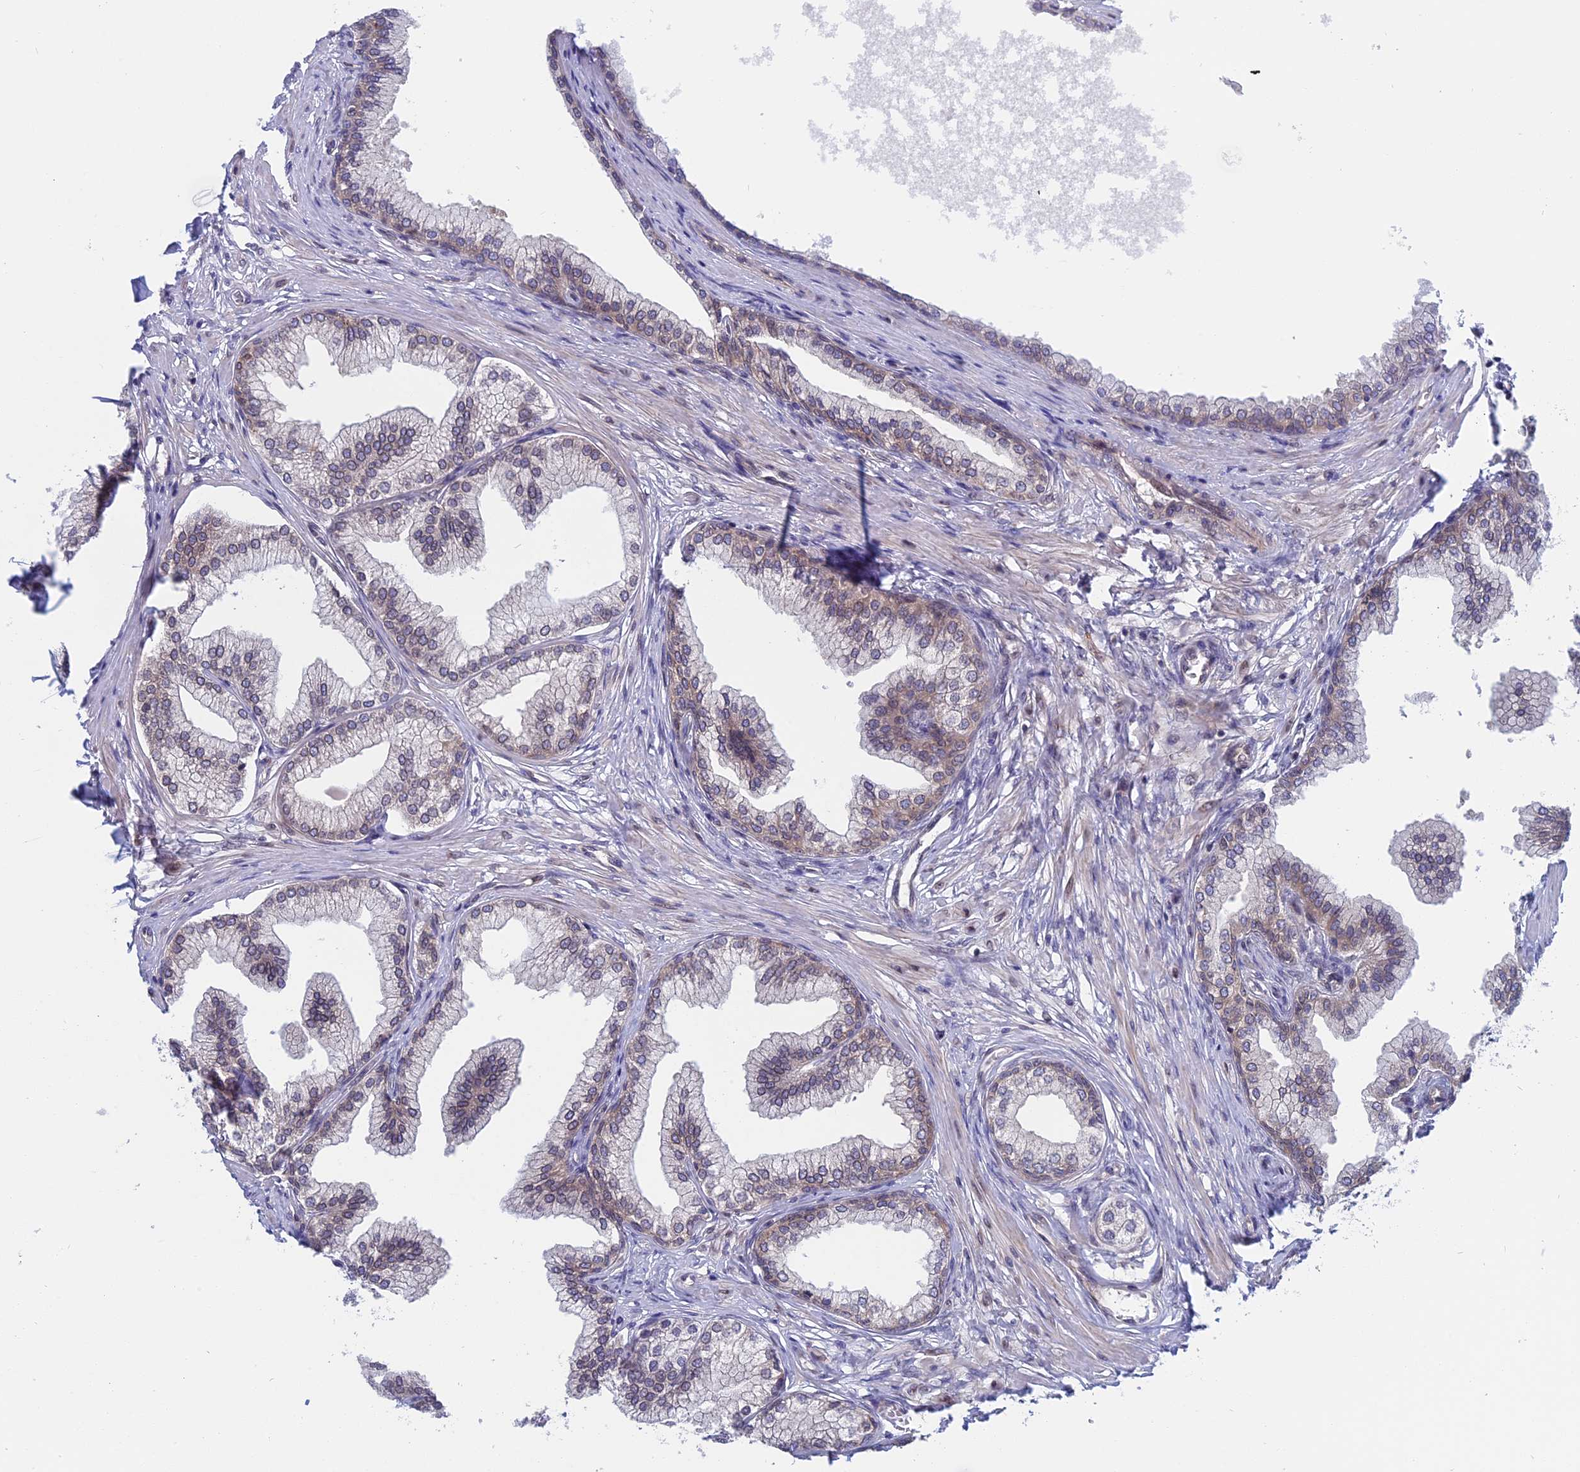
{"staining": {"intensity": "moderate", "quantity": "25%-75%", "location": "cytoplasmic/membranous"}, "tissue": "prostate", "cell_type": "Glandular cells", "image_type": "normal", "snomed": [{"axis": "morphology", "description": "Normal tissue, NOS"}, {"axis": "morphology", "description": "Urothelial carcinoma, Low grade"}, {"axis": "topography", "description": "Urinary bladder"}, {"axis": "topography", "description": "Prostate"}], "caption": "This image exhibits unremarkable prostate stained with immunohistochemistry to label a protein in brown. The cytoplasmic/membranous of glandular cells show moderate positivity for the protein. Nuclei are counter-stained blue.", "gene": "NAA10", "patient": {"sex": "male", "age": 60}}